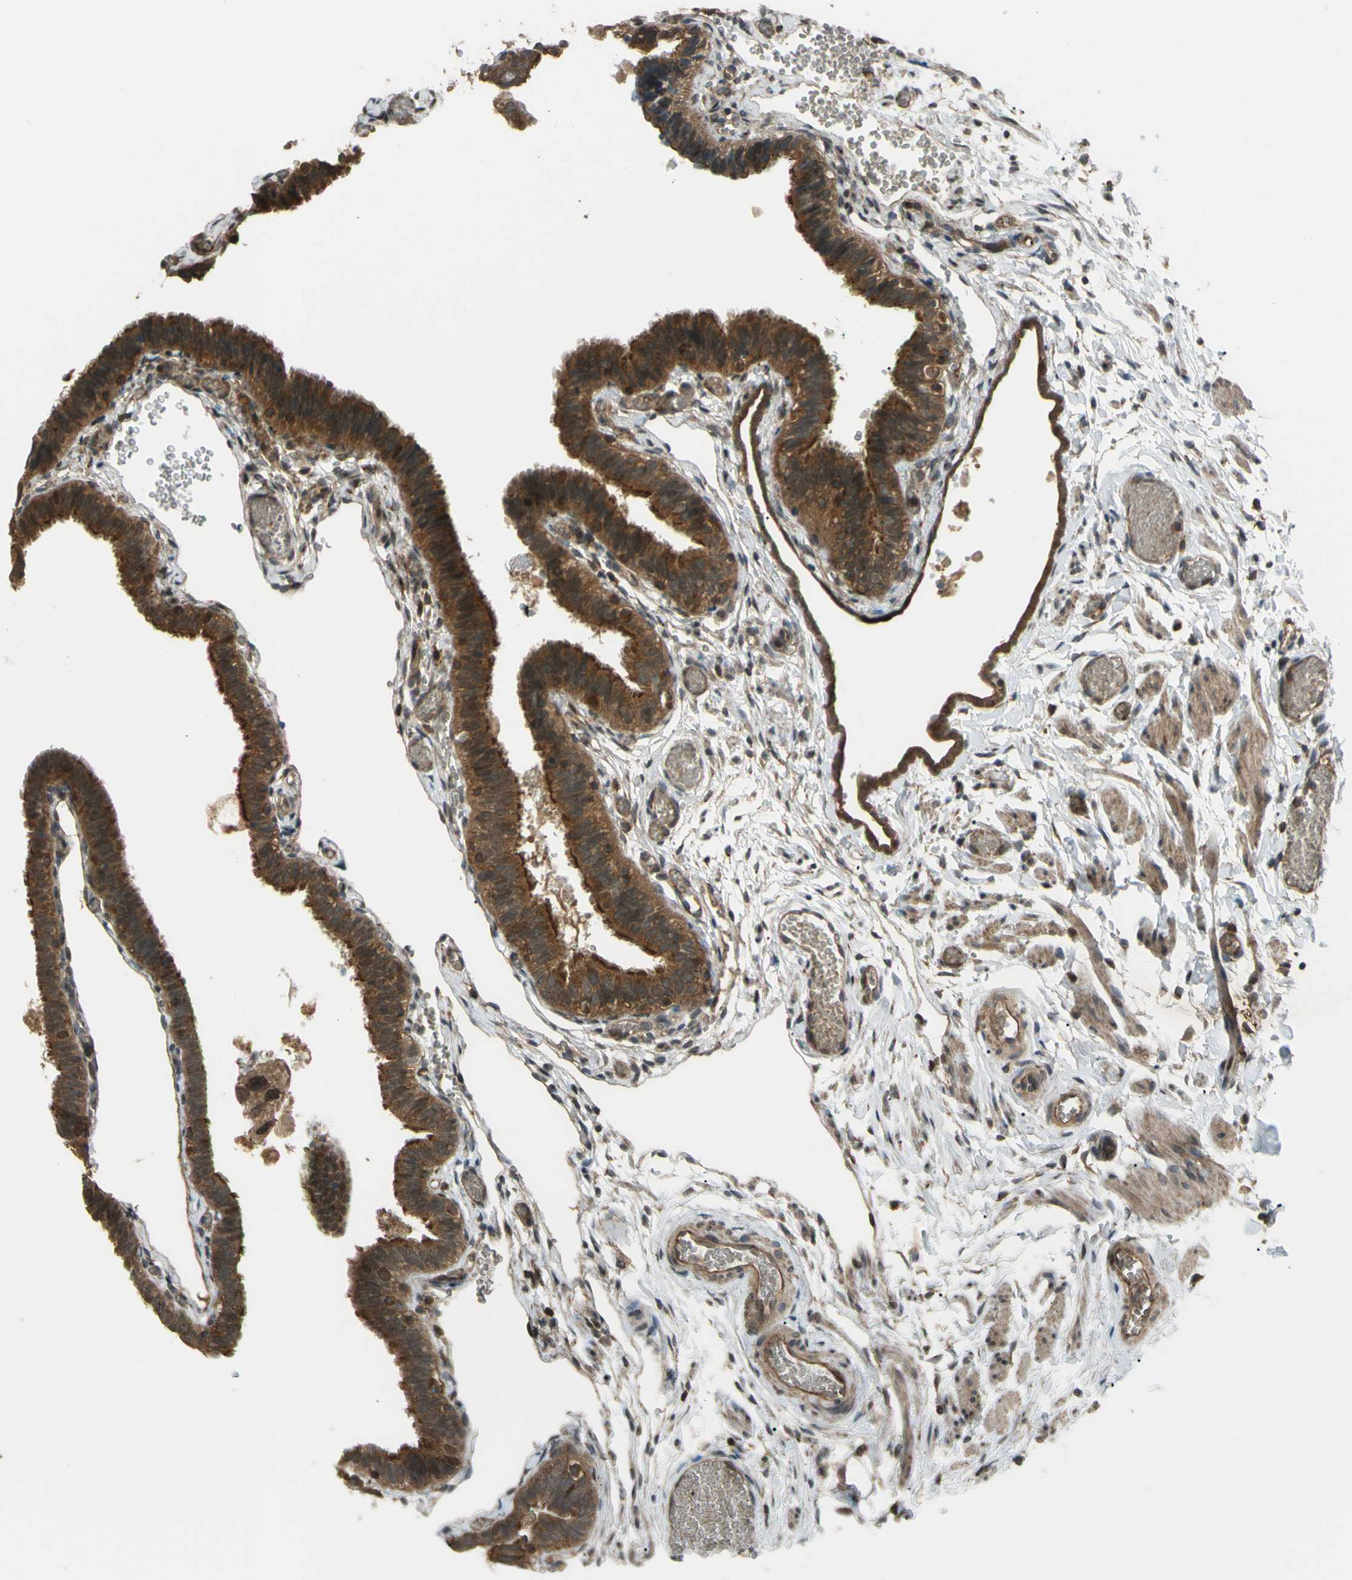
{"staining": {"intensity": "strong", "quantity": ">75%", "location": "cytoplasmic/membranous,nuclear"}, "tissue": "fallopian tube", "cell_type": "Glandular cells", "image_type": "normal", "snomed": [{"axis": "morphology", "description": "Normal tissue, NOS"}, {"axis": "topography", "description": "Fallopian tube"}], "caption": "This histopathology image reveals IHC staining of unremarkable human fallopian tube, with high strong cytoplasmic/membranous,nuclear staining in about >75% of glandular cells.", "gene": "FLII", "patient": {"sex": "female", "age": 46}}